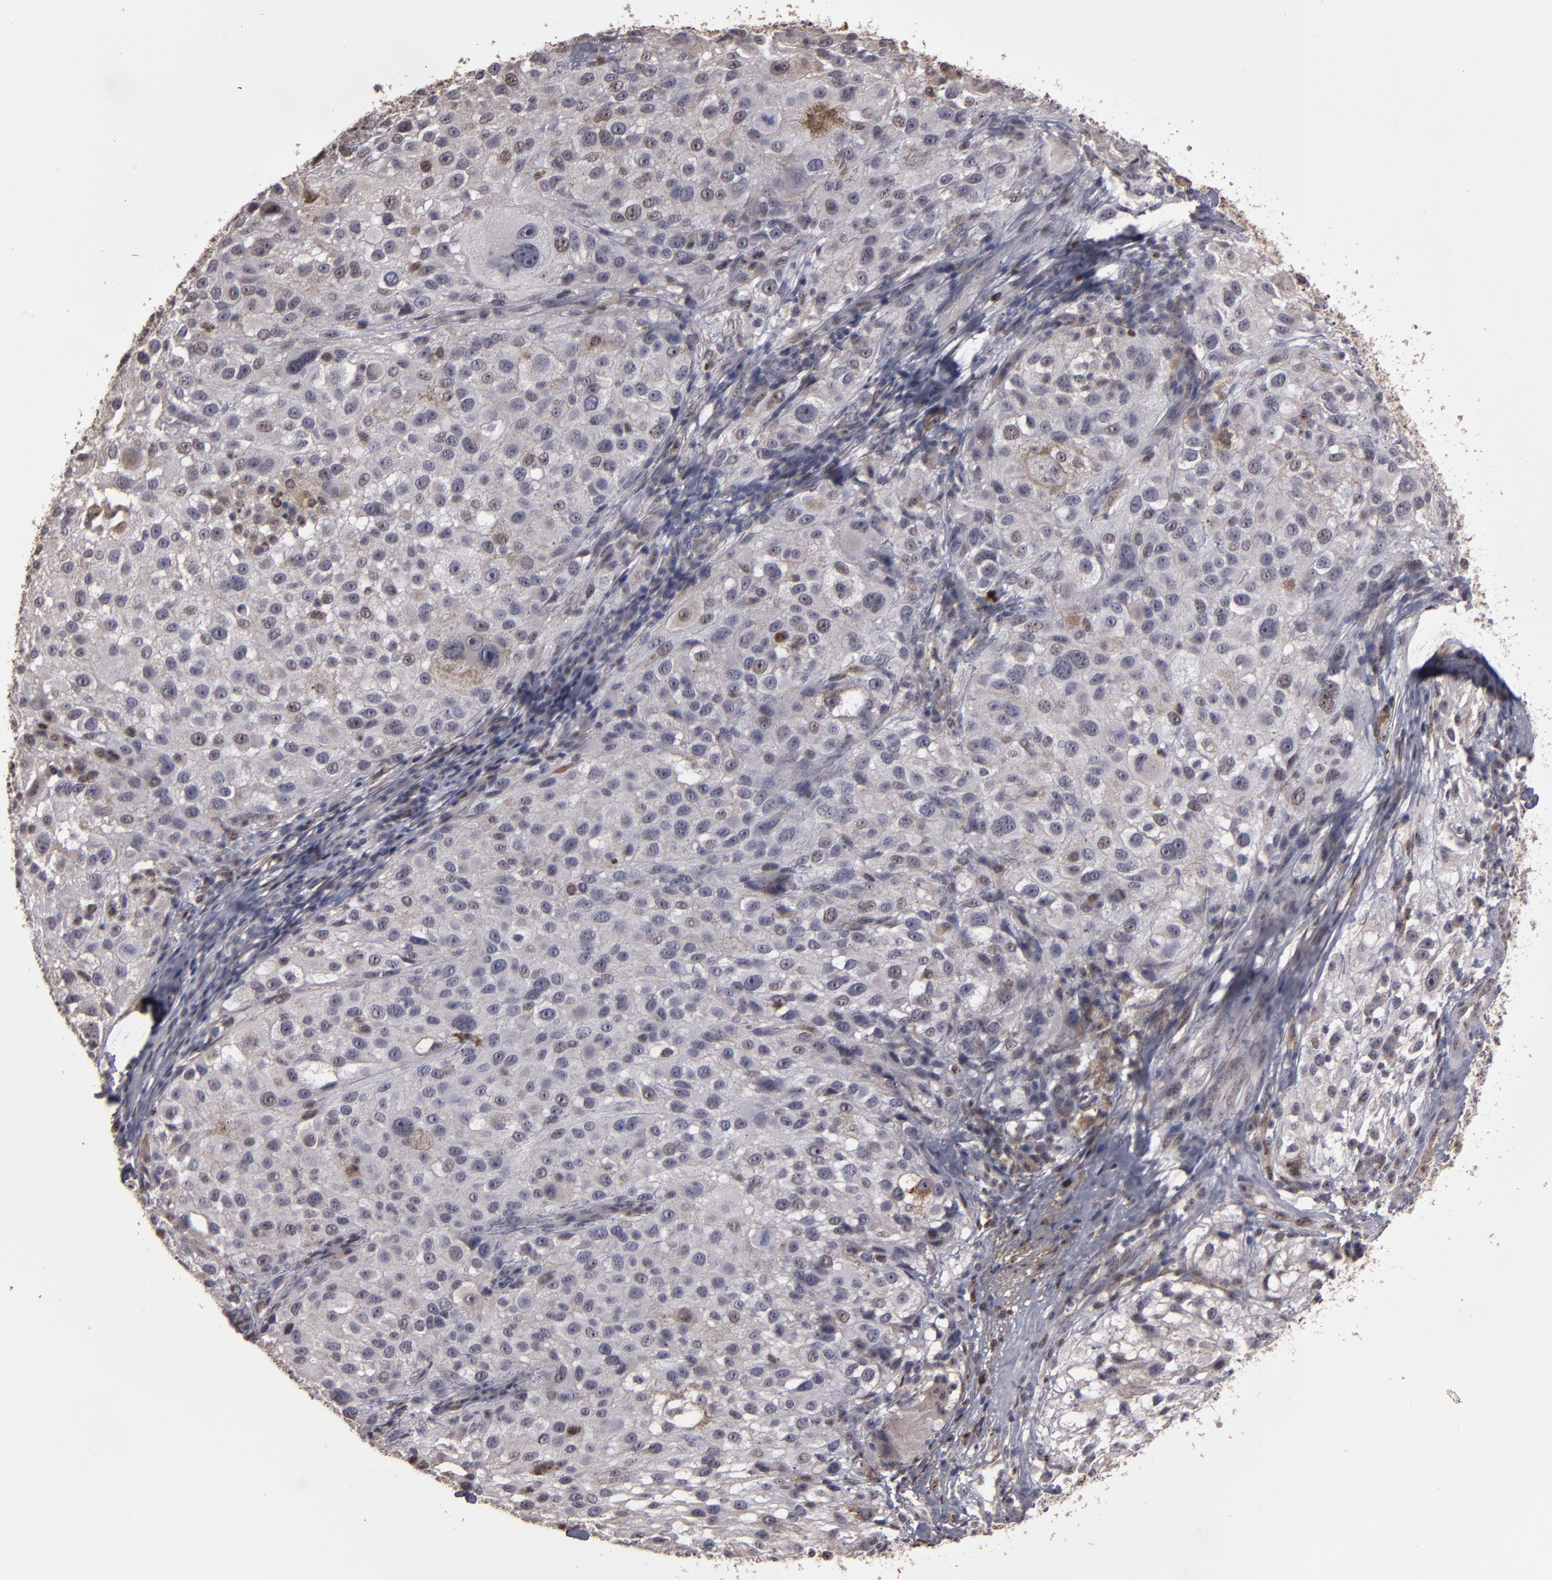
{"staining": {"intensity": "weak", "quantity": "<25%", "location": "cytoplasmic/membranous"}, "tissue": "melanoma", "cell_type": "Tumor cells", "image_type": "cancer", "snomed": [{"axis": "morphology", "description": "Necrosis, NOS"}, {"axis": "morphology", "description": "Malignant melanoma, NOS"}, {"axis": "topography", "description": "Skin"}], "caption": "Tumor cells show no significant positivity in malignant melanoma. Nuclei are stained in blue.", "gene": "CD55", "patient": {"sex": "female", "age": 87}}